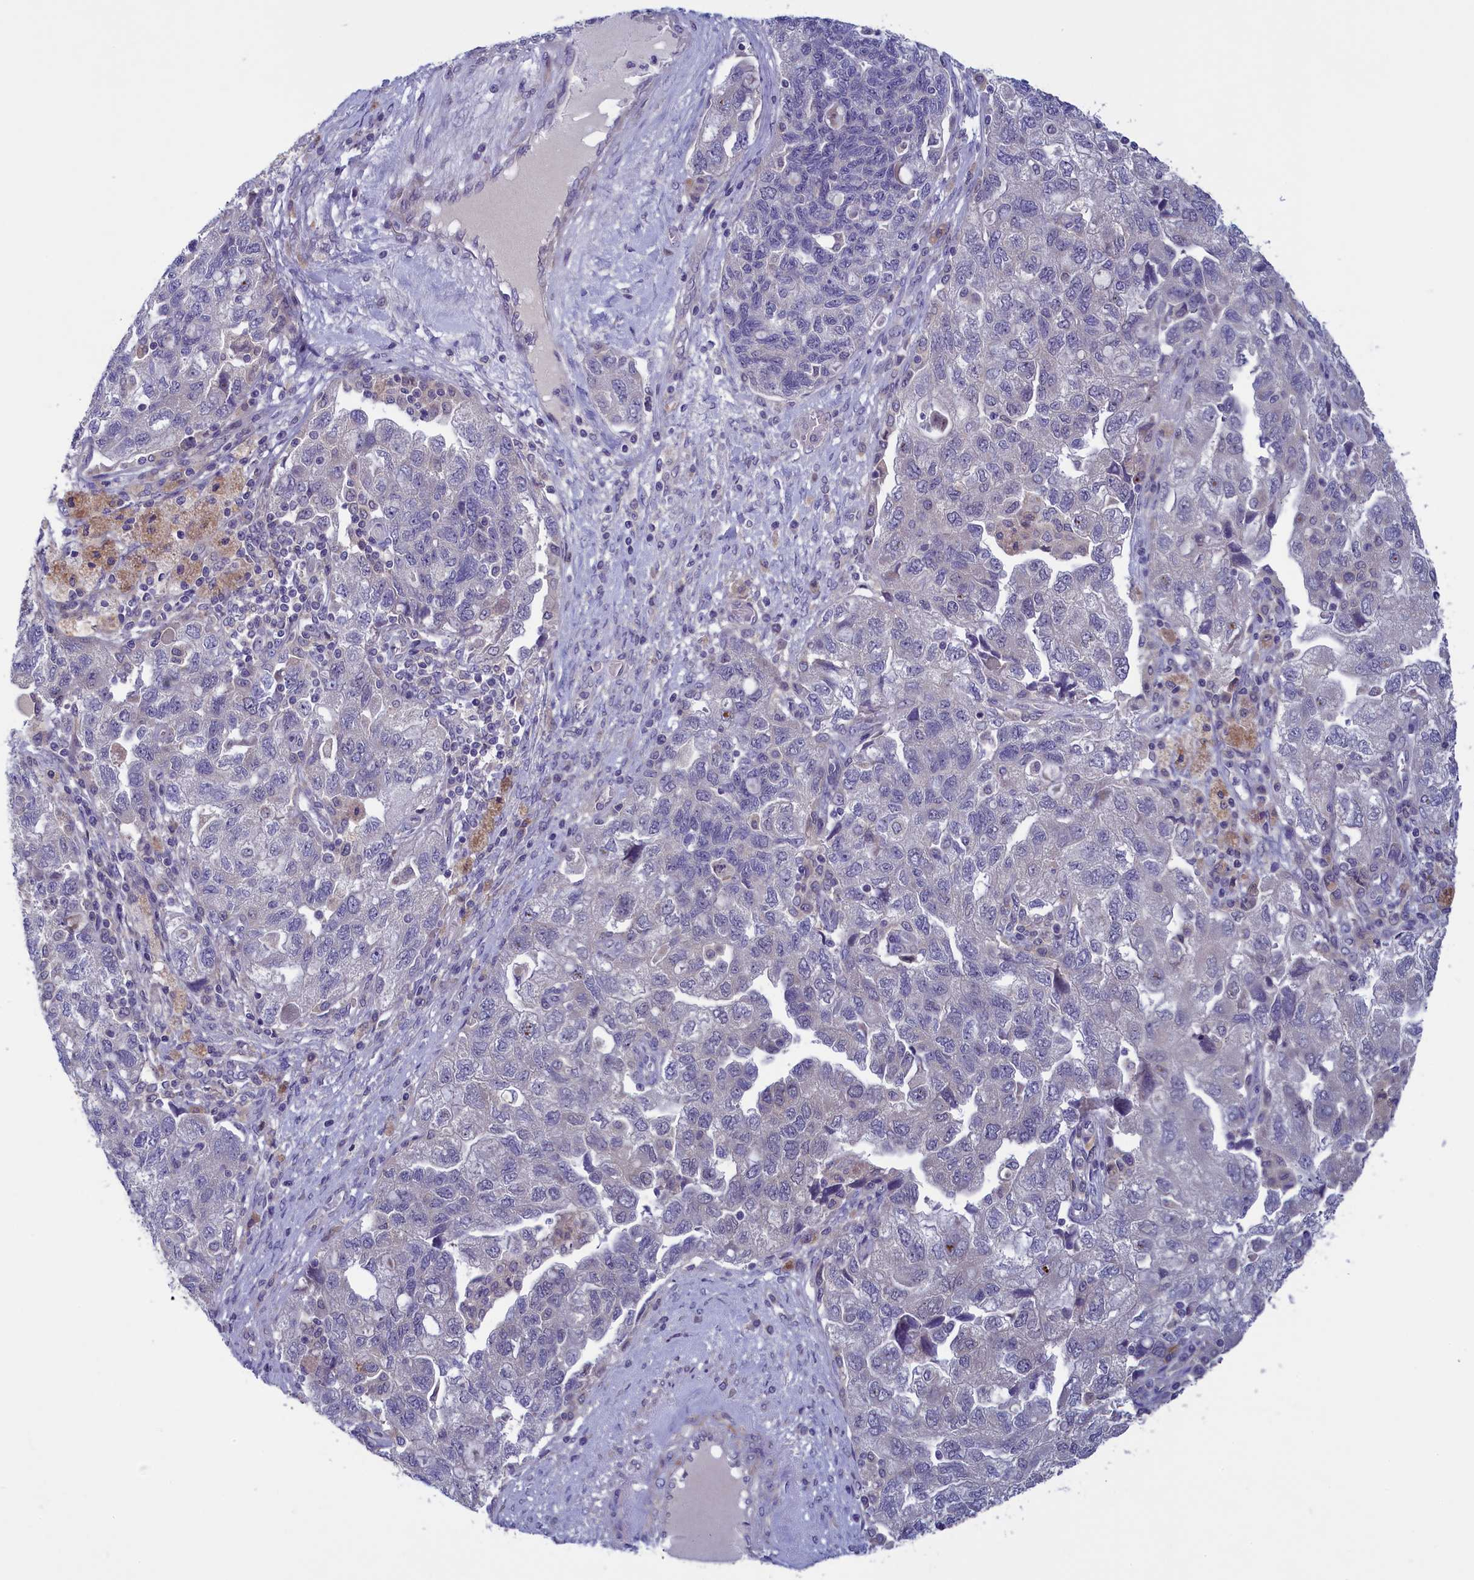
{"staining": {"intensity": "negative", "quantity": "none", "location": "none"}, "tissue": "ovarian cancer", "cell_type": "Tumor cells", "image_type": "cancer", "snomed": [{"axis": "morphology", "description": "Carcinoma, NOS"}, {"axis": "morphology", "description": "Cystadenocarcinoma, serous, NOS"}, {"axis": "topography", "description": "Ovary"}], "caption": "Image shows no protein expression in tumor cells of carcinoma (ovarian) tissue.", "gene": "NUBP1", "patient": {"sex": "female", "age": 69}}